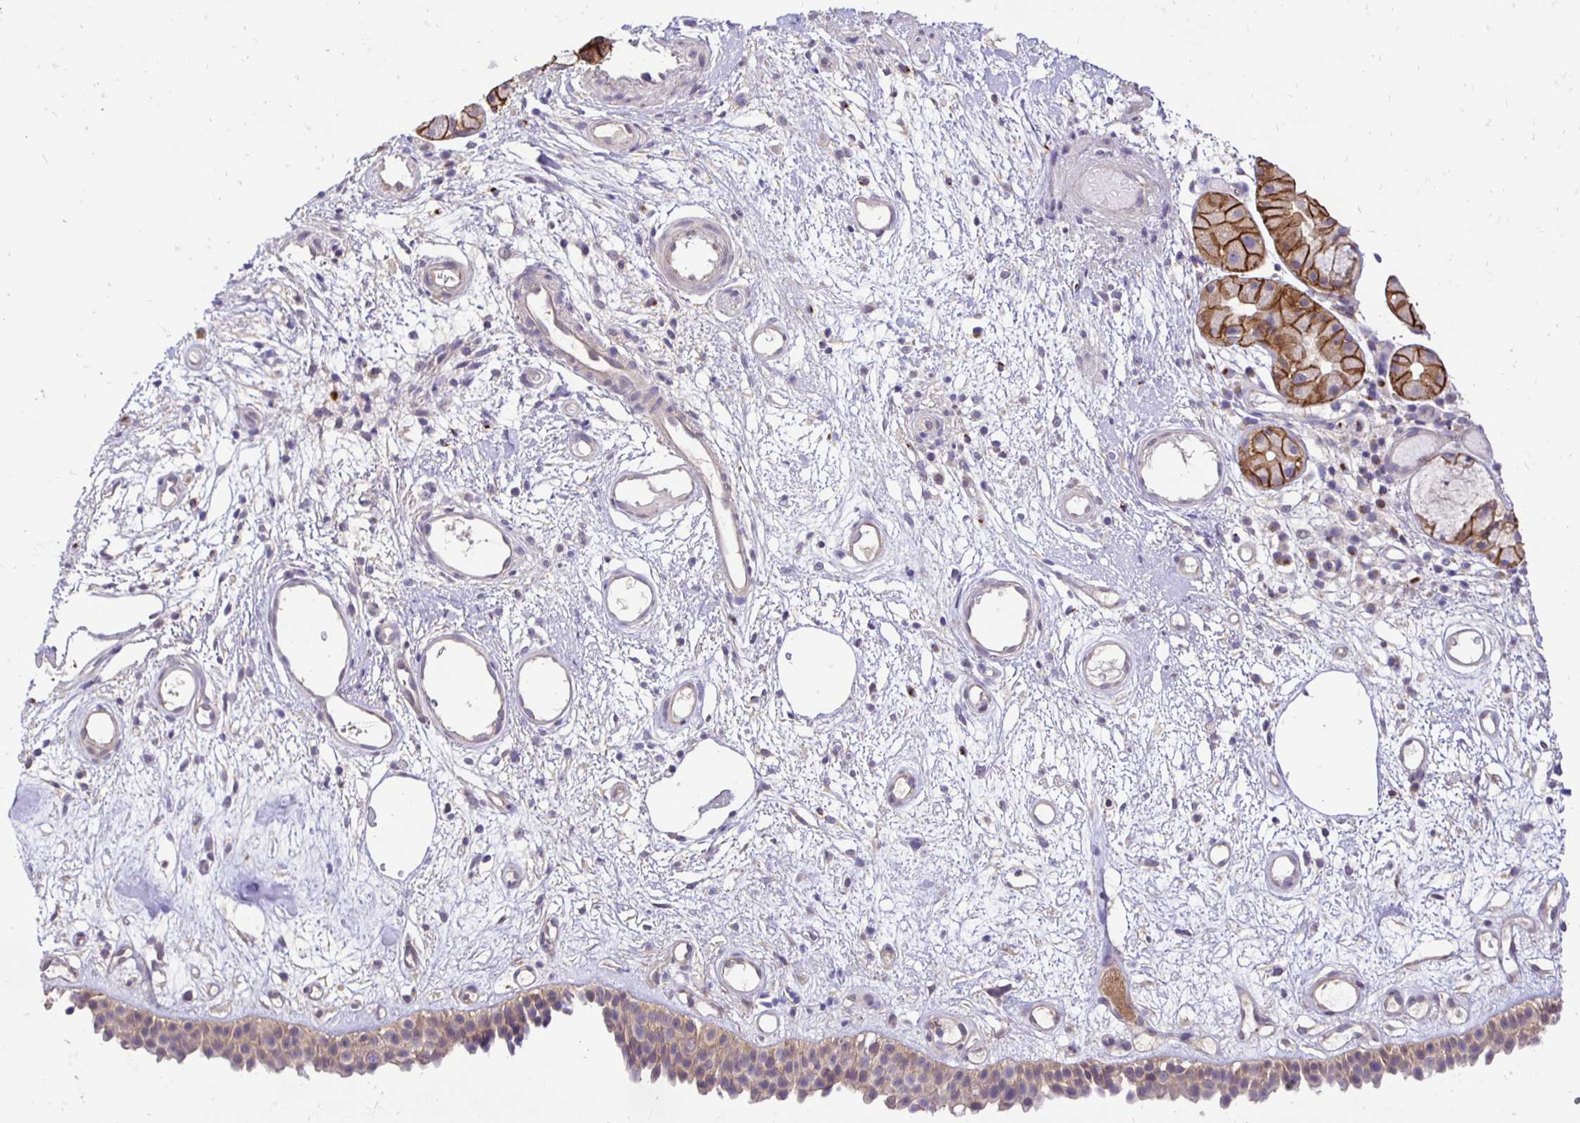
{"staining": {"intensity": "weak", "quantity": "25%-75%", "location": "cytoplasmic/membranous"}, "tissue": "nasopharynx", "cell_type": "Respiratory epithelial cells", "image_type": "normal", "snomed": [{"axis": "morphology", "description": "Normal tissue, NOS"}, {"axis": "morphology", "description": "Inflammation, NOS"}, {"axis": "topography", "description": "Nasopharynx"}], "caption": "IHC histopathology image of unremarkable nasopharynx: nasopharynx stained using IHC demonstrates low levels of weak protein expression localized specifically in the cytoplasmic/membranous of respiratory epithelial cells, appearing as a cytoplasmic/membranous brown color.", "gene": "SLC9A1", "patient": {"sex": "male", "age": 54}}